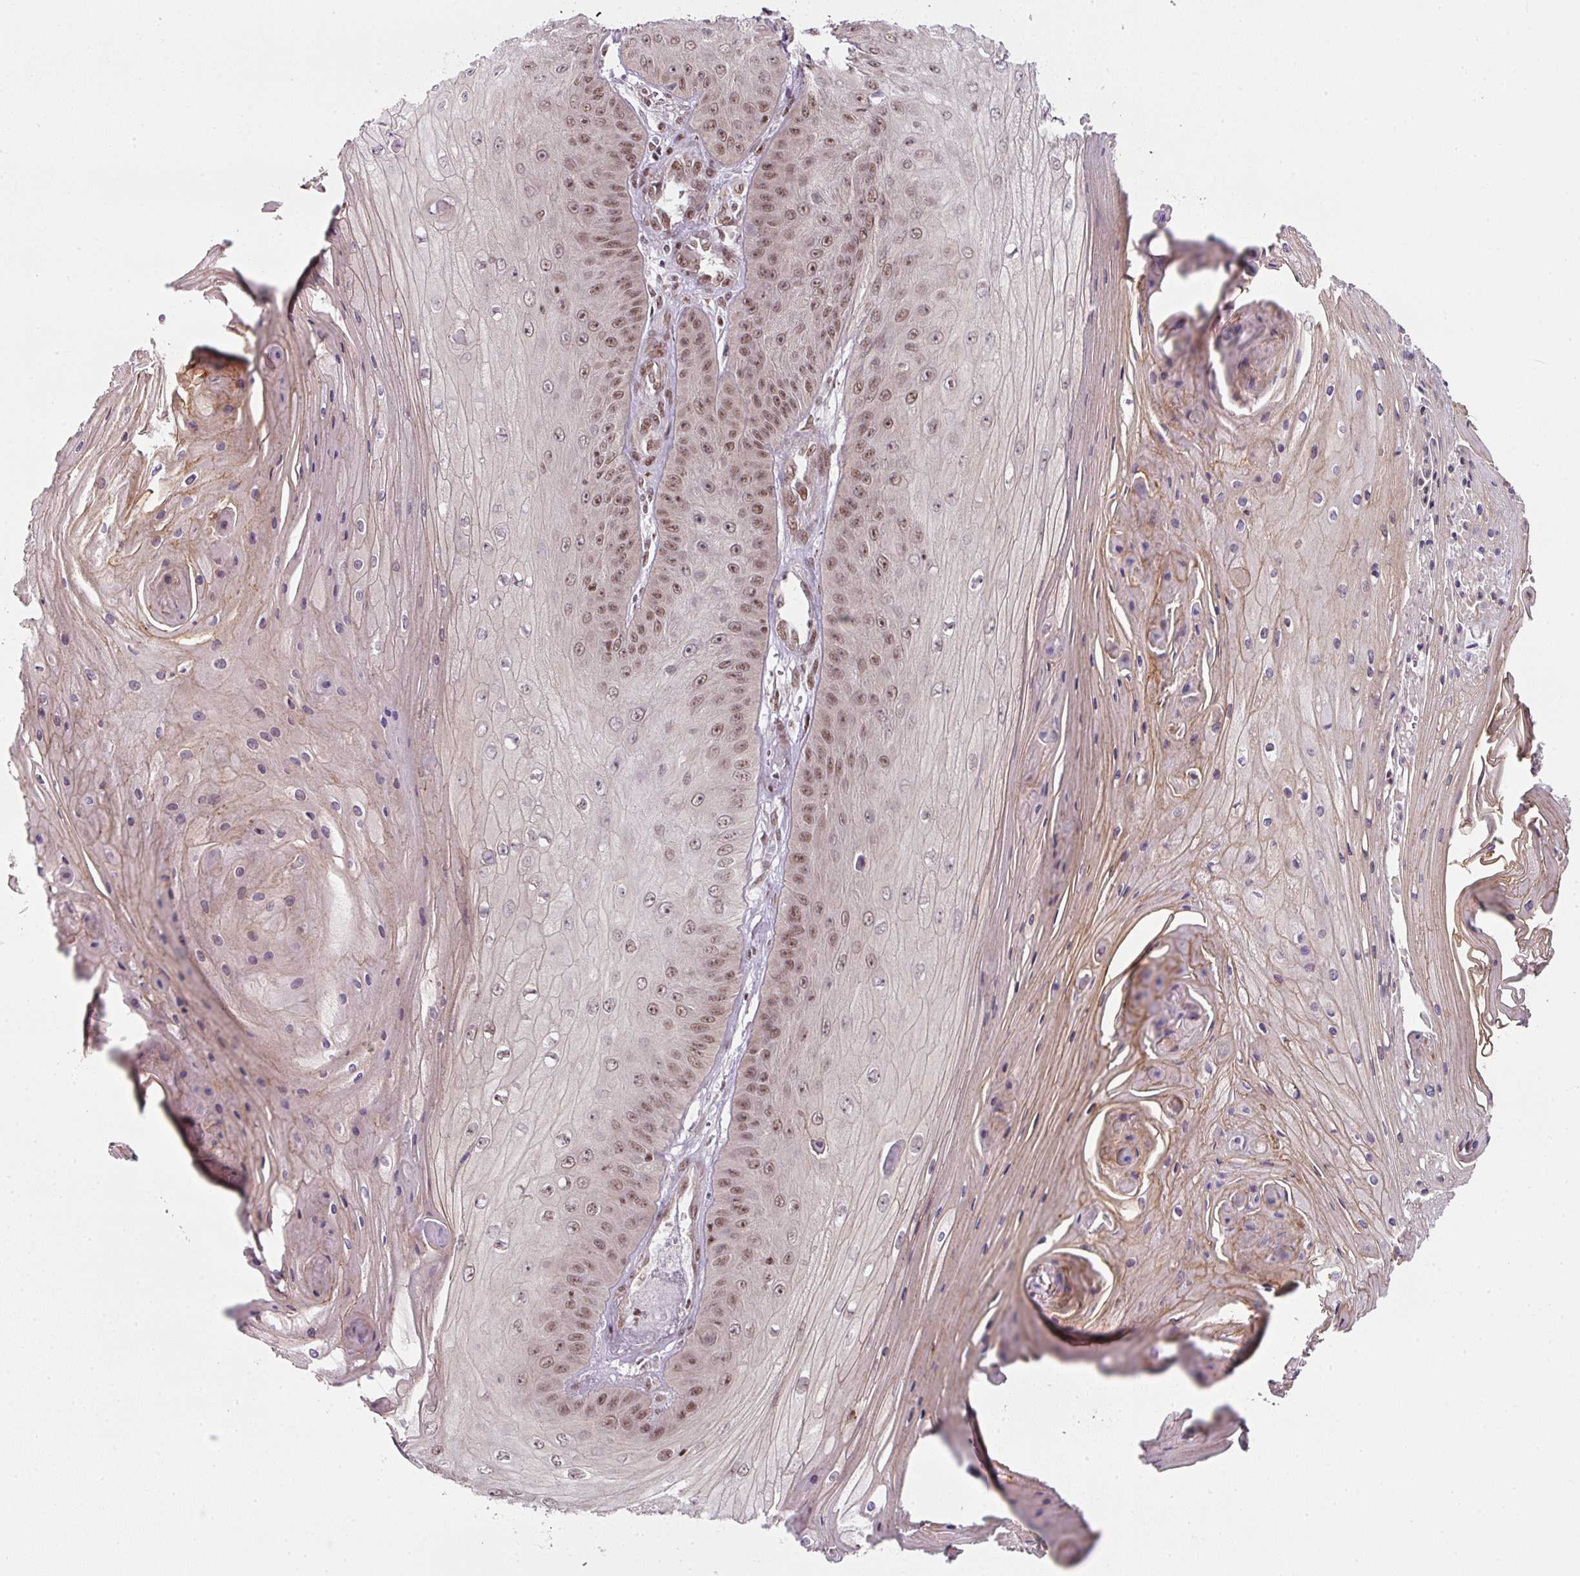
{"staining": {"intensity": "moderate", "quantity": ">75%", "location": "nuclear"}, "tissue": "skin cancer", "cell_type": "Tumor cells", "image_type": "cancer", "snomed": [{"axis": "morphology", "description": "Squamous cell carcinoma, NOS"}, {"axis": "topography", "description": "Skin"}], "caption": "This is a micrograph of immunohistochemistry (IHC) staining of squamous cell carcinoma (skin), which shows moderate expression in the nuclear of tumor cells.", "gene": "NFYA", "patient": {"sex": "male", "age": 70}}